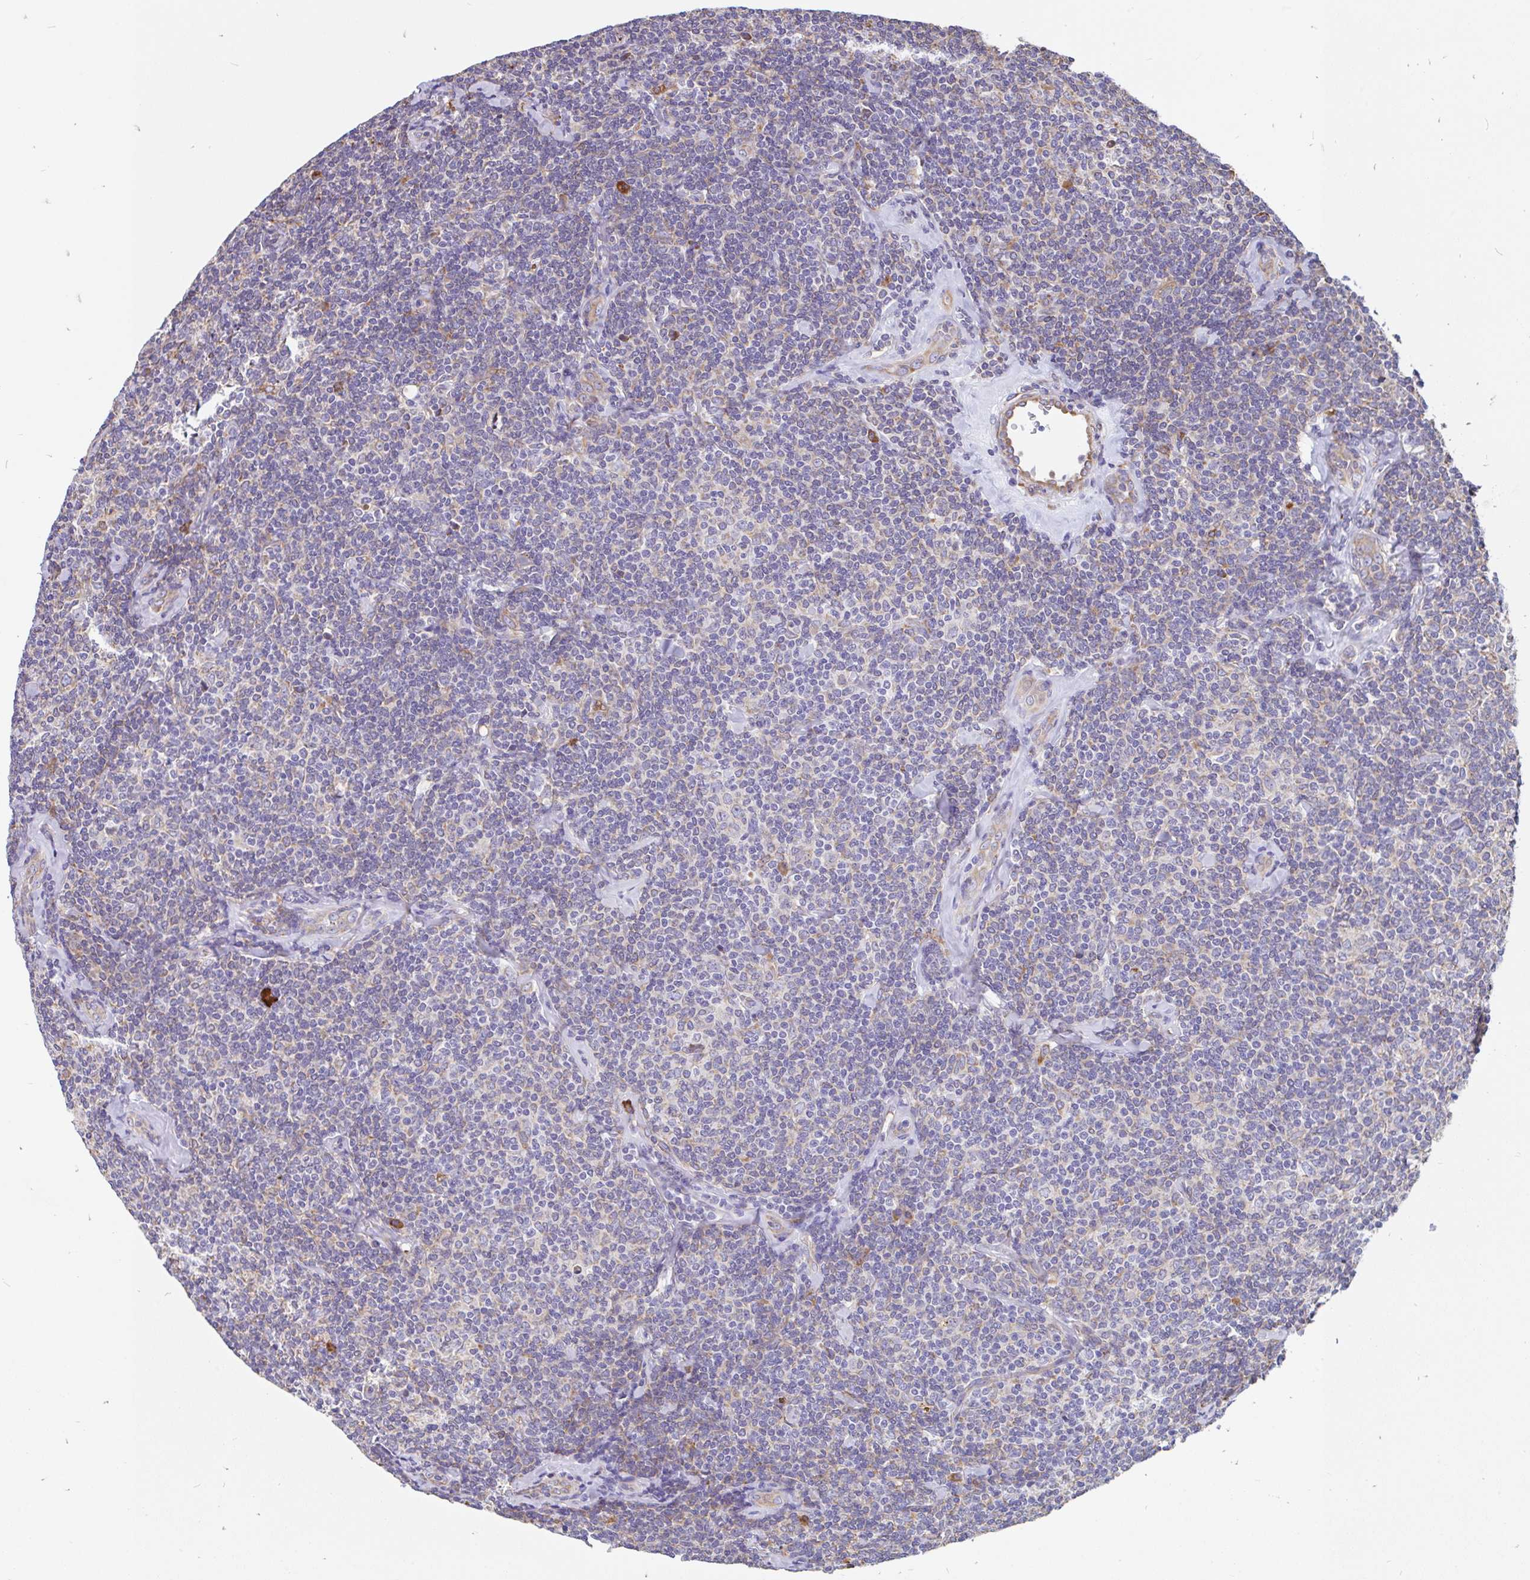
{"staining": {"intensity": "negative", "quantity": "none", "location": "none"}, "tissue": "lymphoma", "cell_type": "Tumor cells", "image_type": "cancer", "snomed": [{"axis": "morphology", "description": "Malignant lymphoma, non-Hodgkin's type, Low grade"}, {"axis": "topography", "description": "Lymph node"}], "caption": "DAB immunohistochemical staining of malignant lymphoma, non-Hodgkin's type (low-grade) demonstrates no significant staining in tumor cells.", "gene": "EML5", "patient": {"sex": "female", "age": 56}}